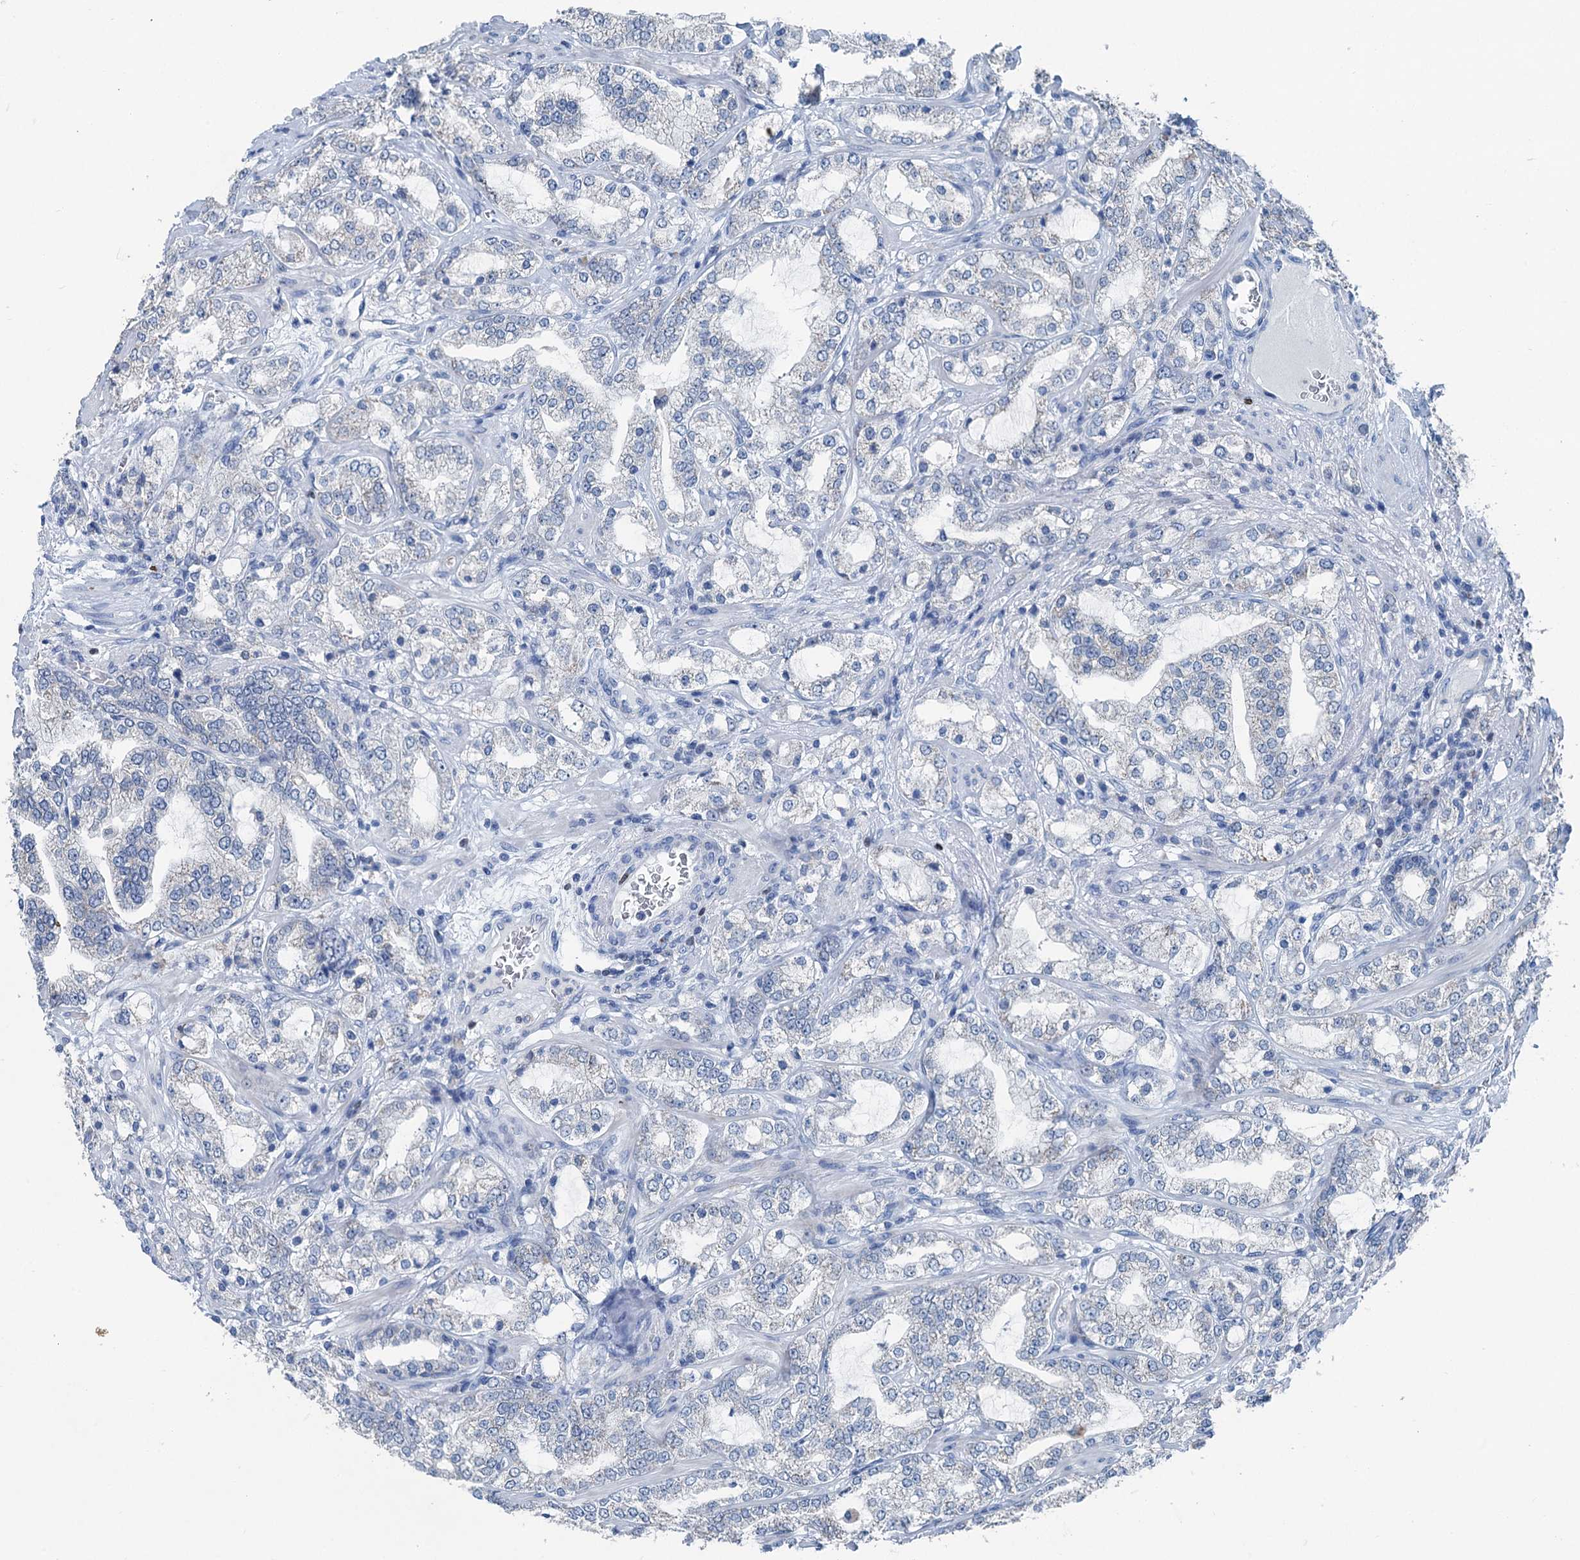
{"staining": {"intensity": "negative", "quantity": "none", "location": "none"}, "tissue": "prostate cancer", "cell_type": "Tumor cells", "image_type": "cancer", "snomed": [{"axis": "morphology", "description": "Adenocarcinoma, High grade"}, {"axis": "topography", "description": "Prostate"}], "caption": "This is an IHC micrograph of human prostate cancer (adenocarcinoma (high-grade)). There is no staining in tumor cells.", "gene": "ELP4", "patient": {"sex": "male", "age": 64}}